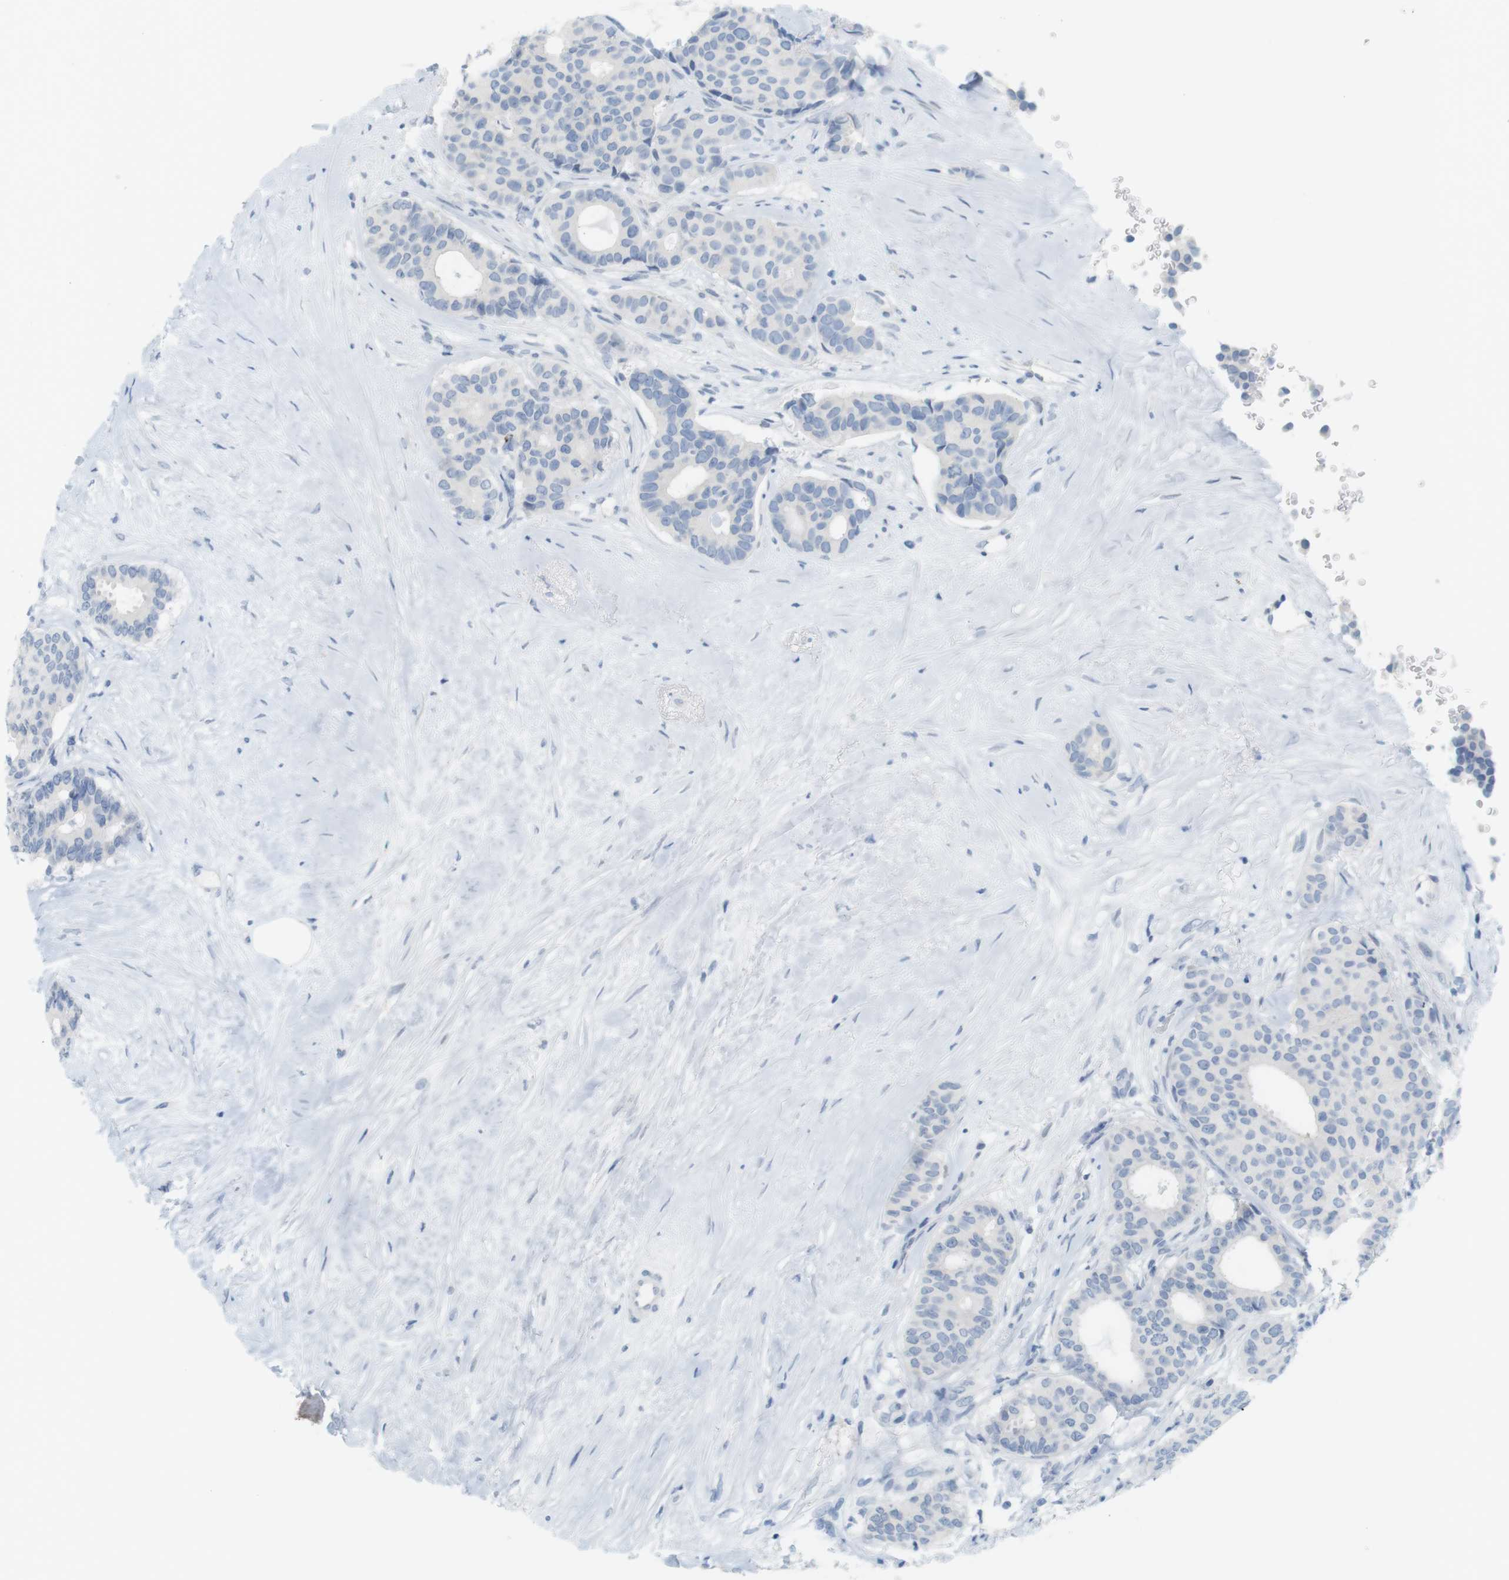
{"staining": {"intensity": "negative", "quantity": "none", "location": "none"}, "tissue": "breast cancer", "cell_type": "Tumor cells", "image_type": "cancer", "snomed": [{"axis": "morphology", "description": "Duct carcinoma"}, {"axis": "topography", "description": "Breast"}], "caption": "Tumor cells are negative for brown protein staining in intraductal carcinoma (breast). (DAB (3,3'-diaminobenzidine) immunohistochemistry with hematoxylin counter stain).", "gene": "CREB3L2", "patient": {"sex": "female", "age": 75}}